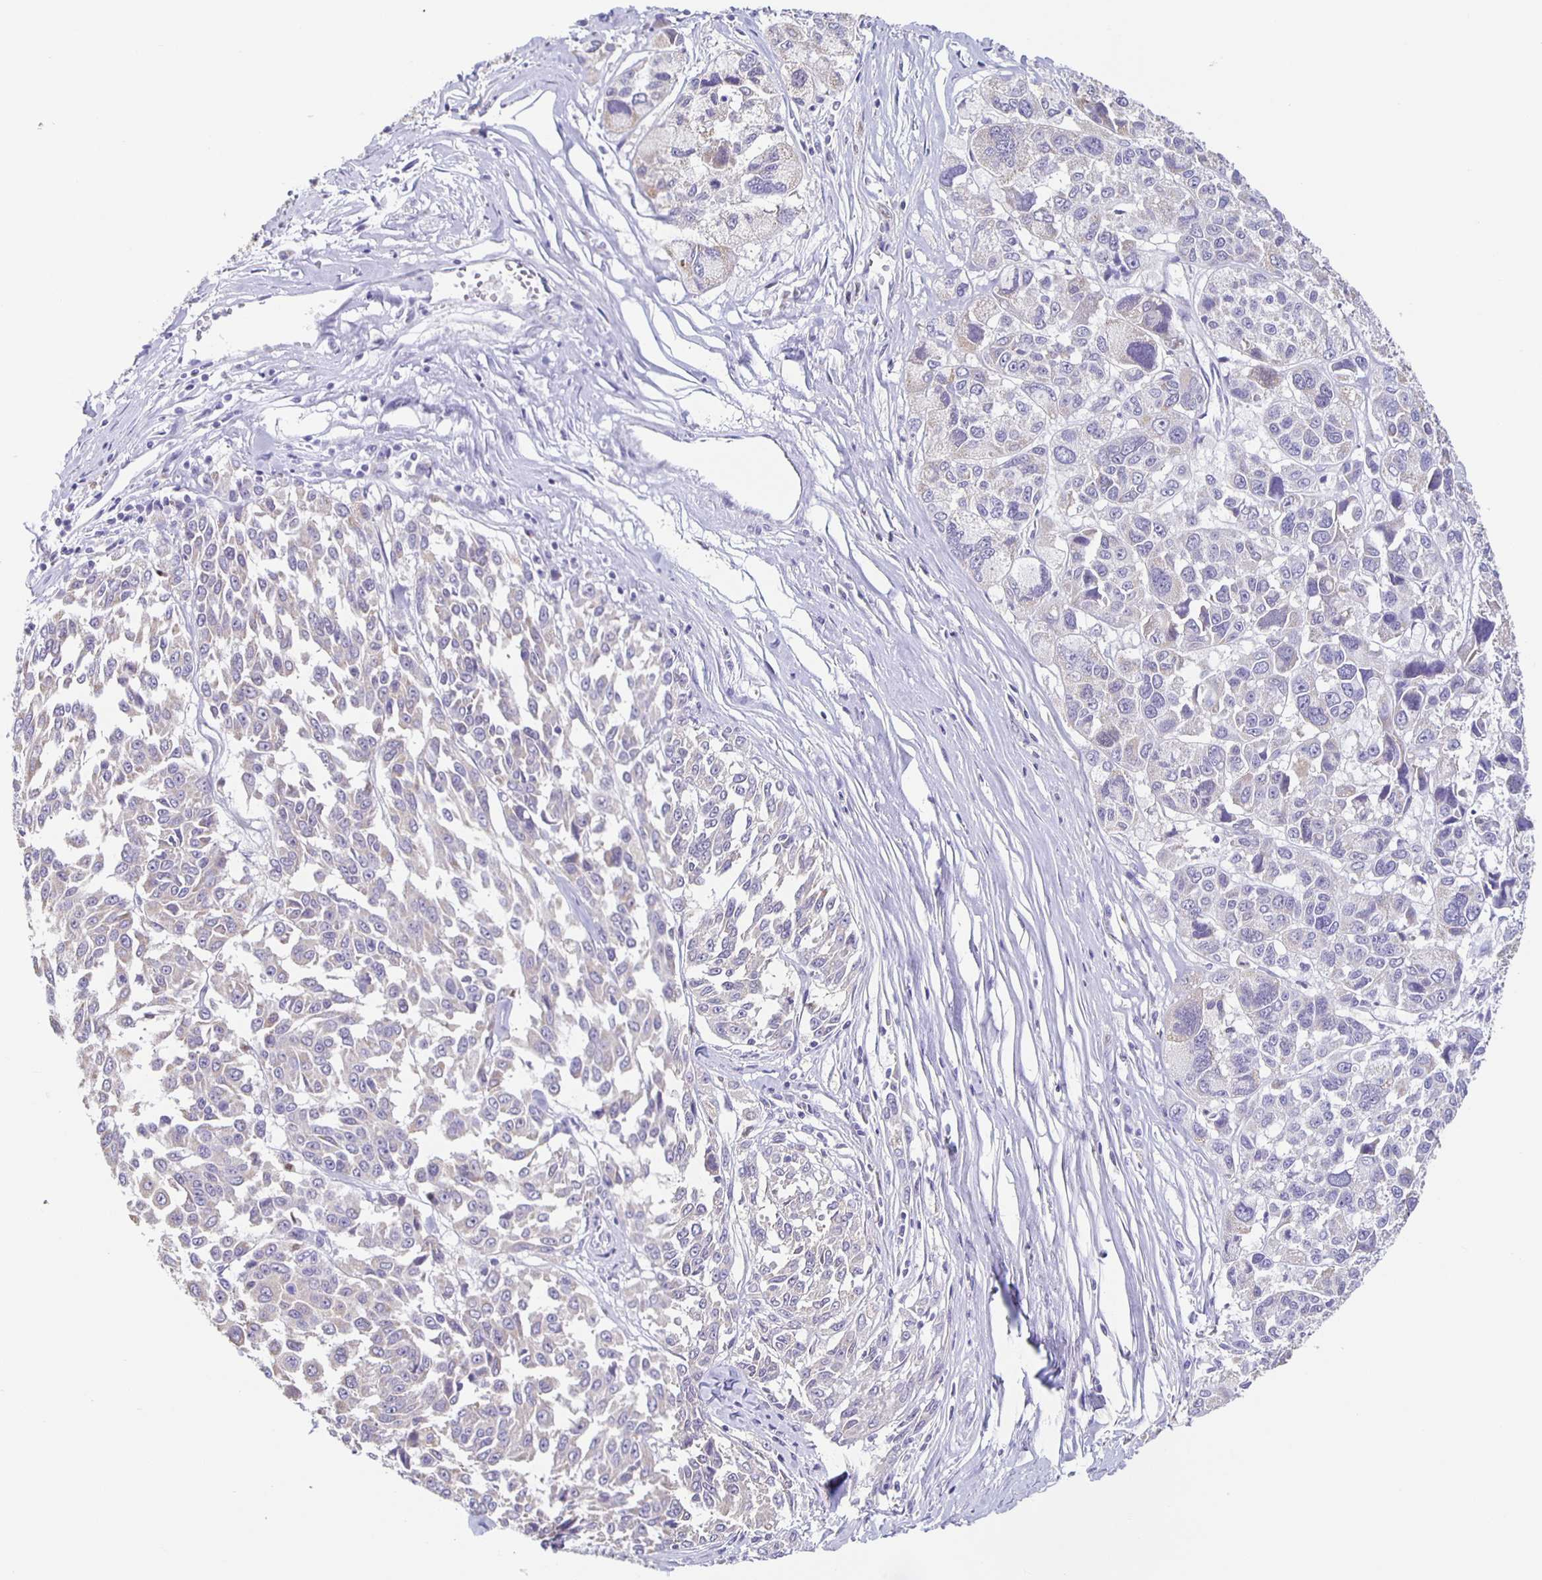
{"staining": {"intensity": "negative", "quantity": "none", "location": "none"}, "tissue": "melanoma", "cell_type": "Tumor cells", "image_type": "cancer", "snomed": [{"axis": "morphology", "description": "Malignant melanoma, NOS"}, {"axis": "topography", "description": "Skin"}], "caption": "This micrograph is of malignant melanoma stained with immunohistochemistry to label a protein in brown with the nuclei are counter-stained blue. There is no positivity in tumor cells. (DAB immunohistochemistry with hematoxylin counter stain).", "gene": "TPPP", "patient": {"sex": "female", "age": 66}}